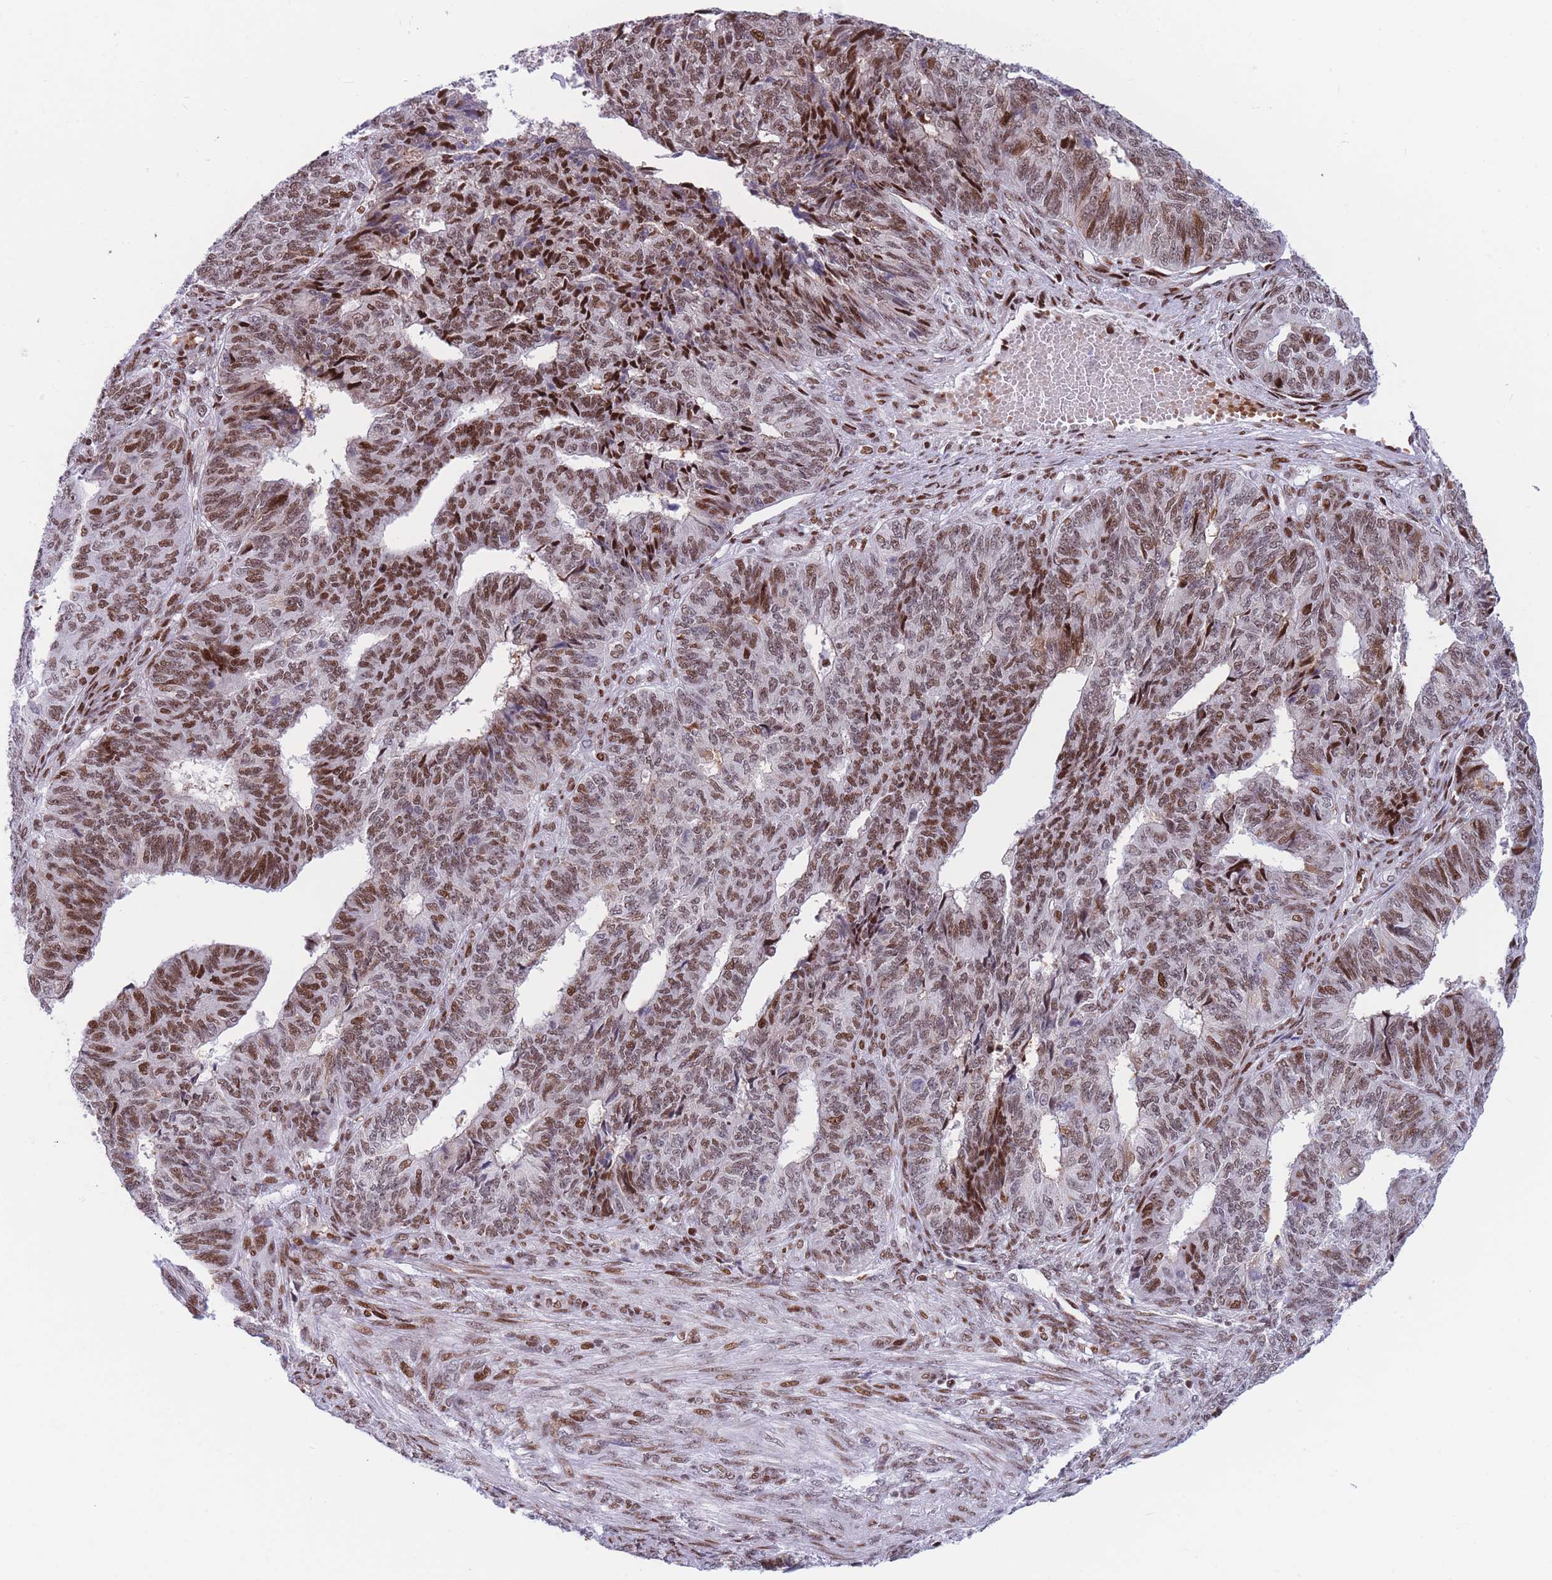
{"staining": {"intensity": "moderate", "quantity": ">75%", "location": "nuclear"}, "tissue": "endometrial cancer", "cell_type": "Tumor cells", "image_type": "cancer", "snomed": [{"axis": "morphology", "description": "Adenocarcinoma, NOS"}, {"axis": "topography", "description": "Endometrium"}], "caption": "This is a micrograph of immunohistochemistry (IHC) staining of endometrial adenocarcinoma, which shows moderate staining in the nuclear of tumor cells.", "gene": "DNAJC3", "patient": {"sex": "female", "age": 32}}